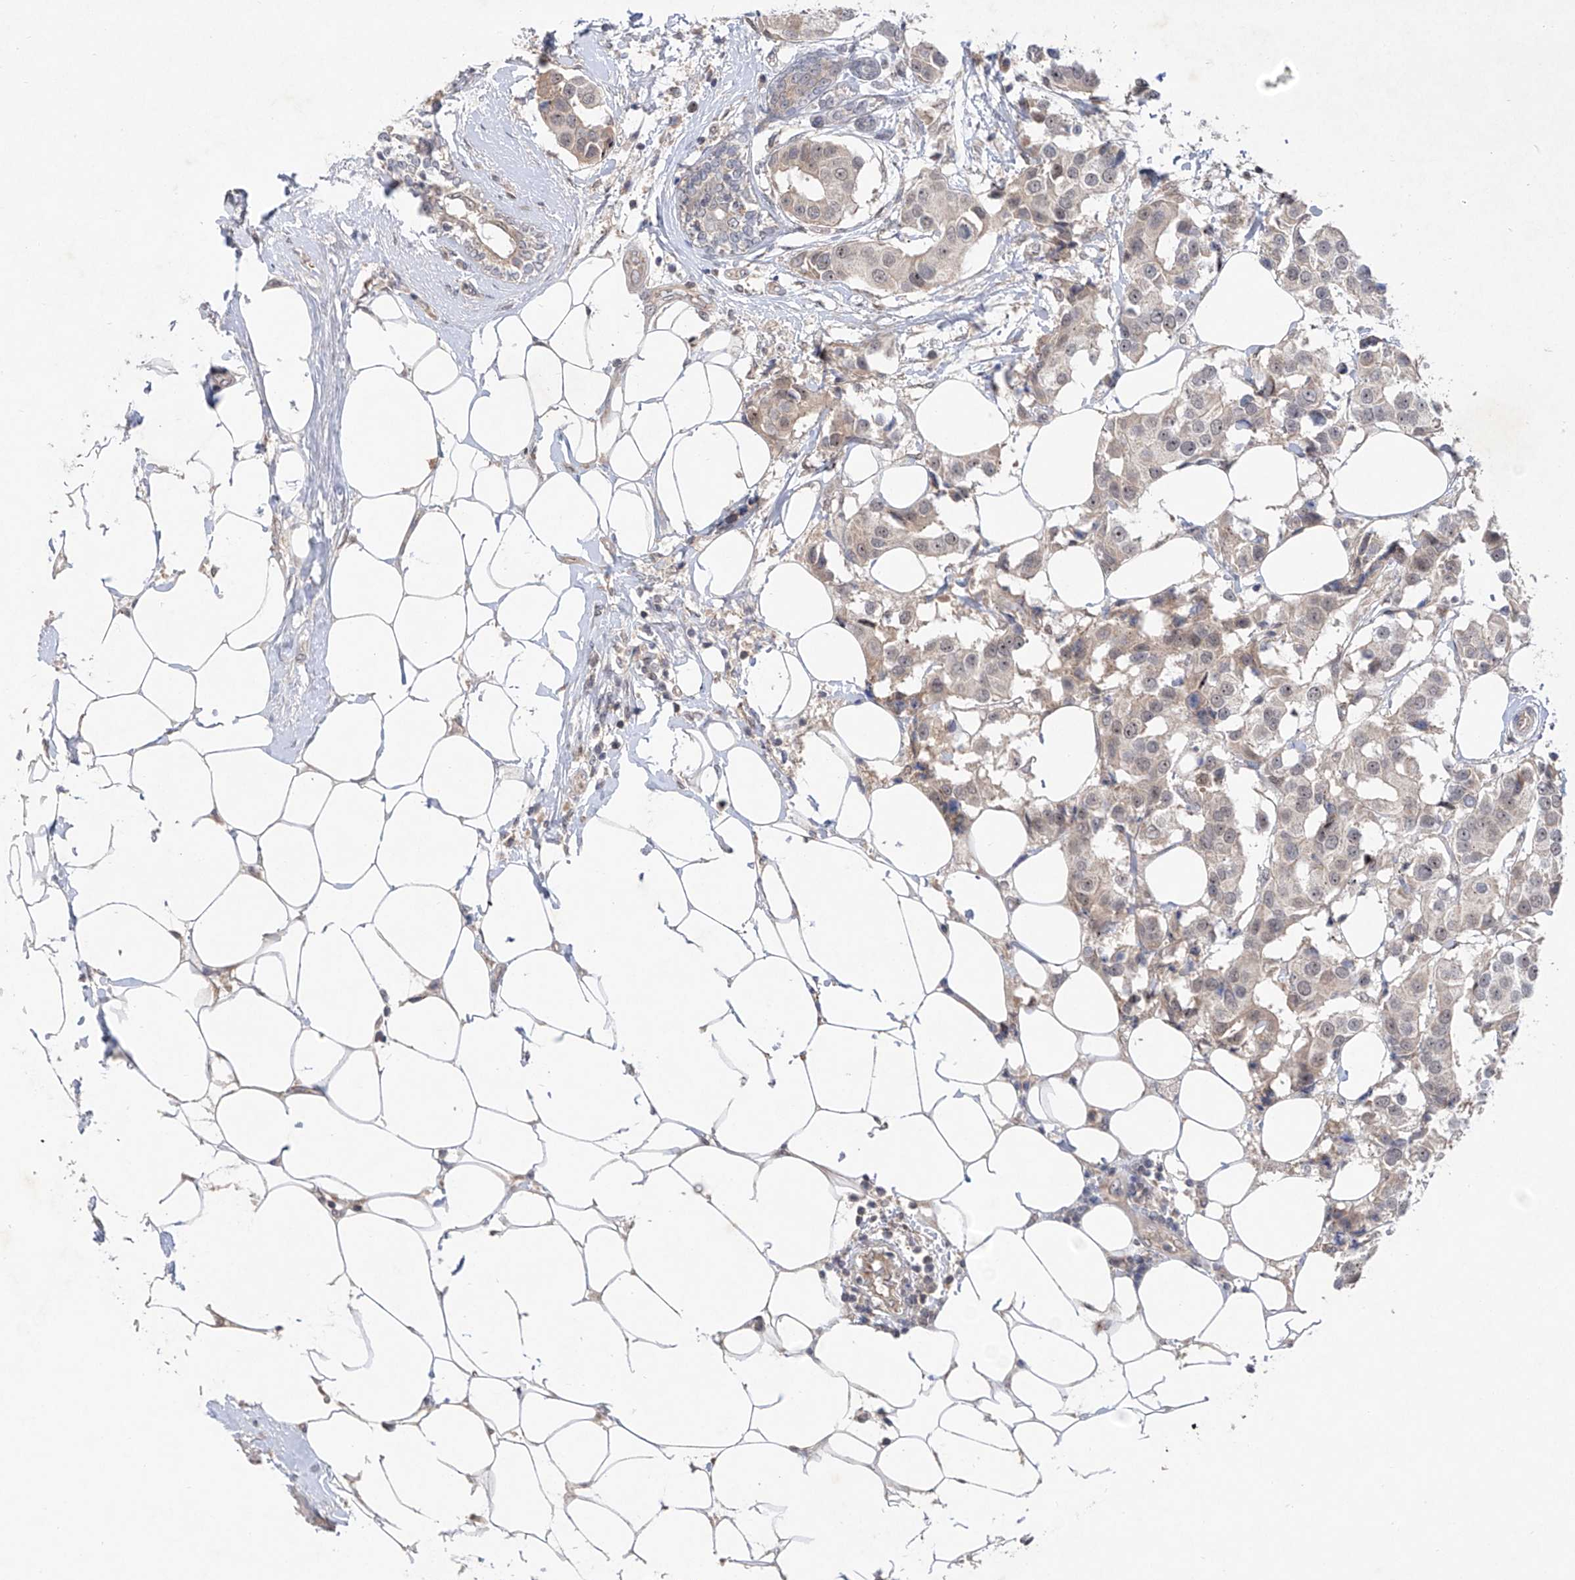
{"staining": {"intensity": "weak", "quantity": ">75%", "location": "cytoplasmic/membranous,nuclear"}, "tissue": "breast cancer", "cell_type": "Tumor cells", "image_type": "cancer", "snomed": [{"axis": "morphology", "description": "Normal tissue, NOS"}, {"axis": "morphology", "description": "Duct carcinoma"}, {"axis": "topography", "description": "Breast"}], "caption": "There is low levels of weak cytoplasmic/membranous and nuclear positivity in tumor cells of breast cancer, as demonstrated by immunohistochemical staining (brown color).", "gene": "FAM135A", "patient": {"sex": "female", "age": 39}}